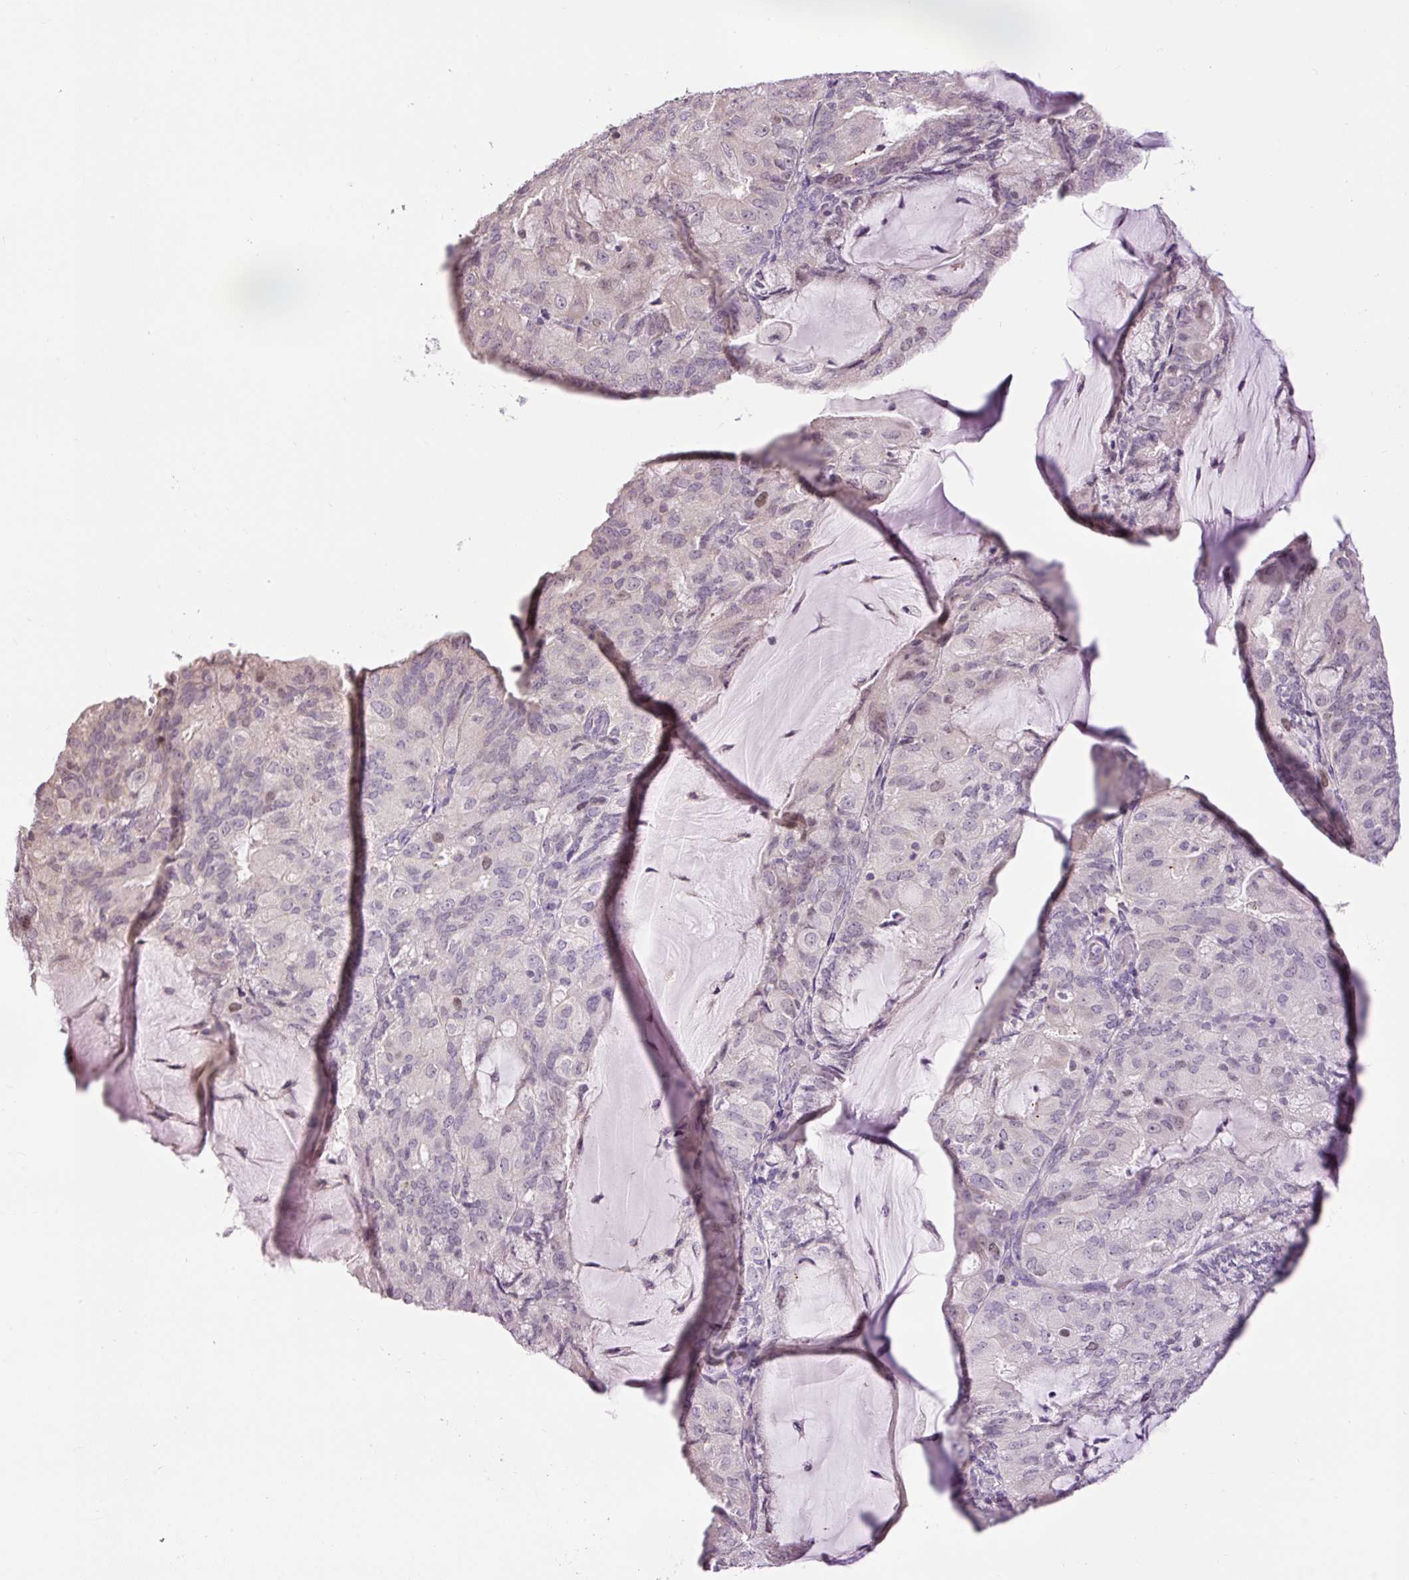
{"staining": {"intensity": "weak", "quantity": "<25%", "location": "nuclear"}, "tissue": "endometrial cancer", "cell_type": "Tumor cells", "image_type": "cancer", "snomed": [{"axis": "morphology", "description": "Adenocarcinoma, NOS"}, {"axis": "topography", "description": "Endometrium"}], "caption": "Tumor cells are negative for brown protein staining in endometrial adenocarcinoma.", "gene": "RACGAP1", "patient": {"sex": "female", "age": 81}}